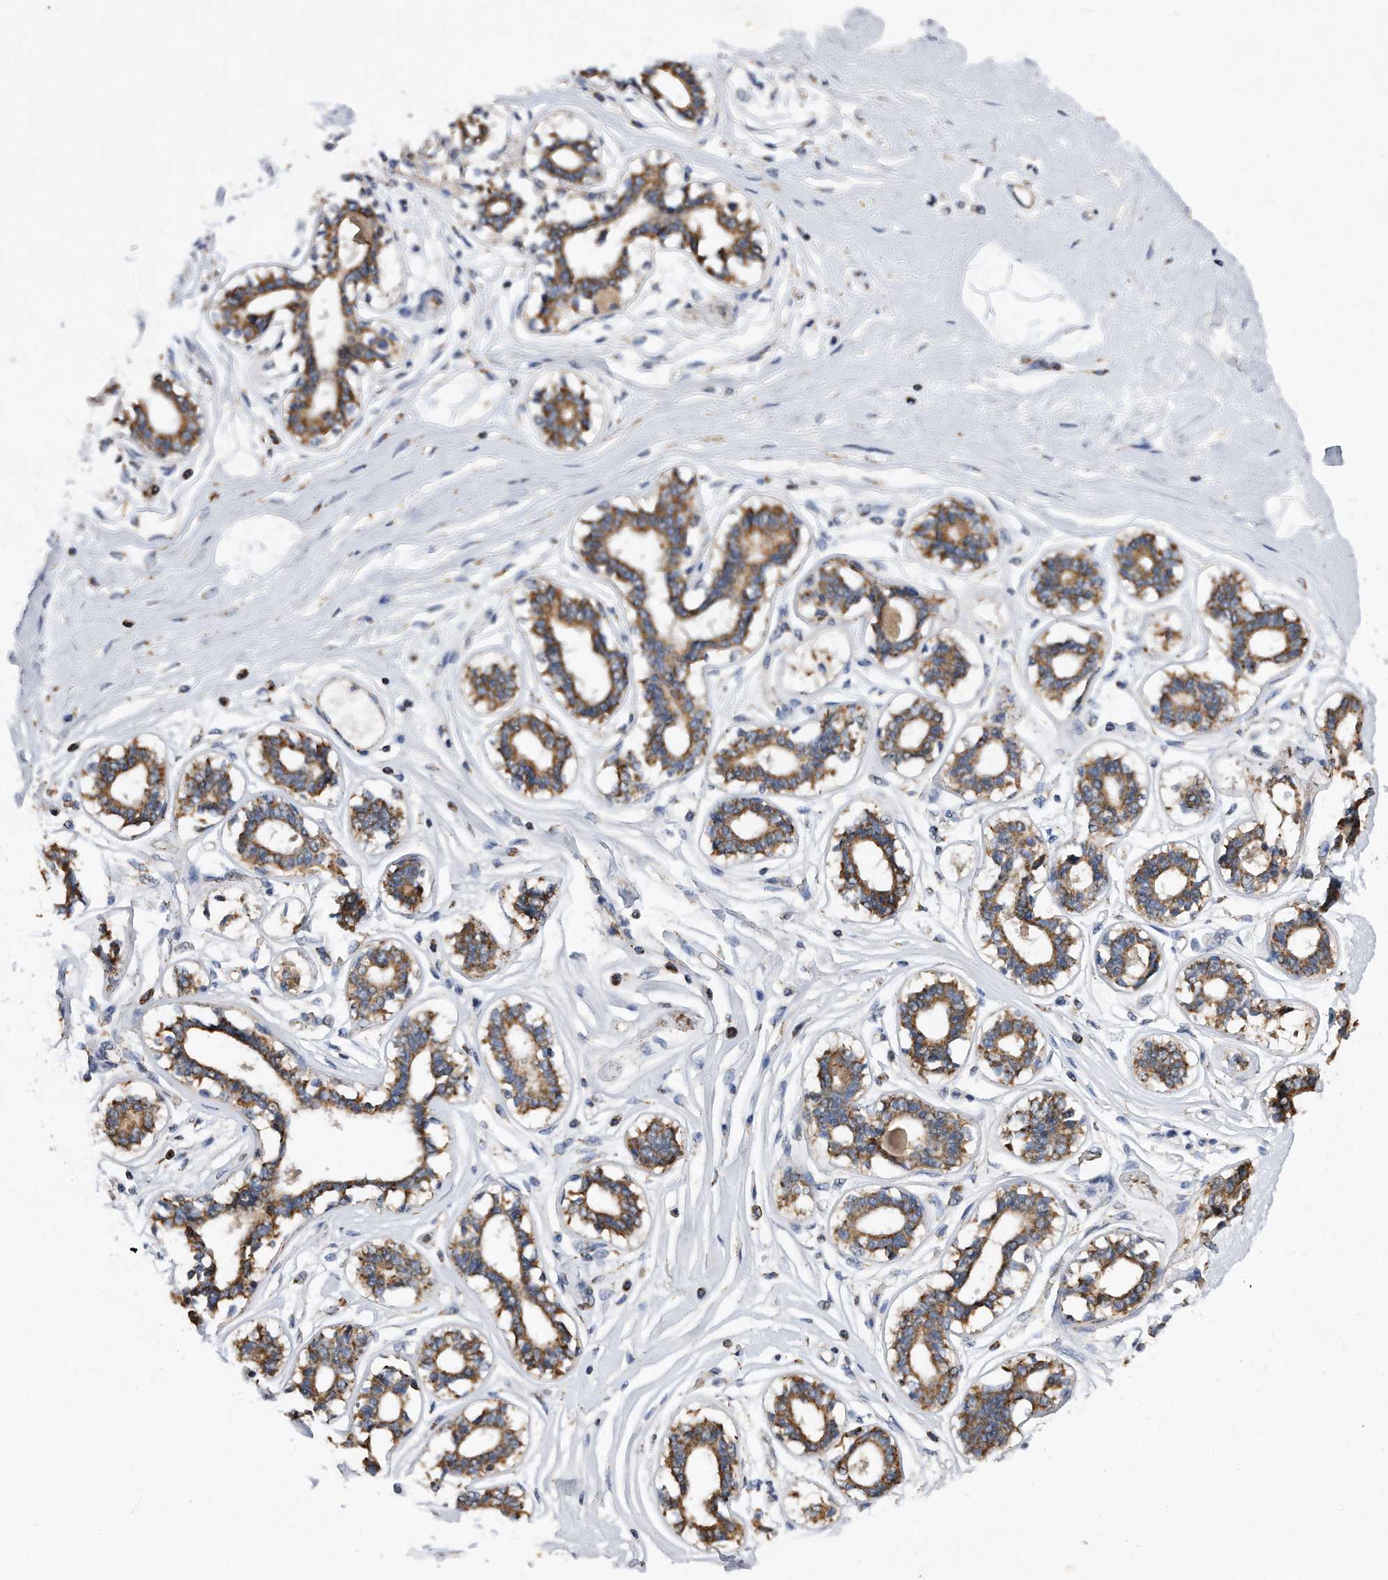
{"staining": {"intensity": "negative", "quantity": "none", "location": "none"}, "tissue": "breast", "cell_type": "Adipocytes", "image_type": "normal", "snomed": [{"axis": "morphology", "description": "Normal tissue, NOS"}, {"axis": "topography", "description": "Breast"}], "caption": "This is a histopathology image of IHC staining of normal breast, which shows no positivity in adipocytes. Brightfield microscopy of immunohistochemistry stained with DAB (brown) and hematoxylin (blue), captured at high magnification.", "gene": "PPP5C", "patient": {"sex": "female", "age": 45}}